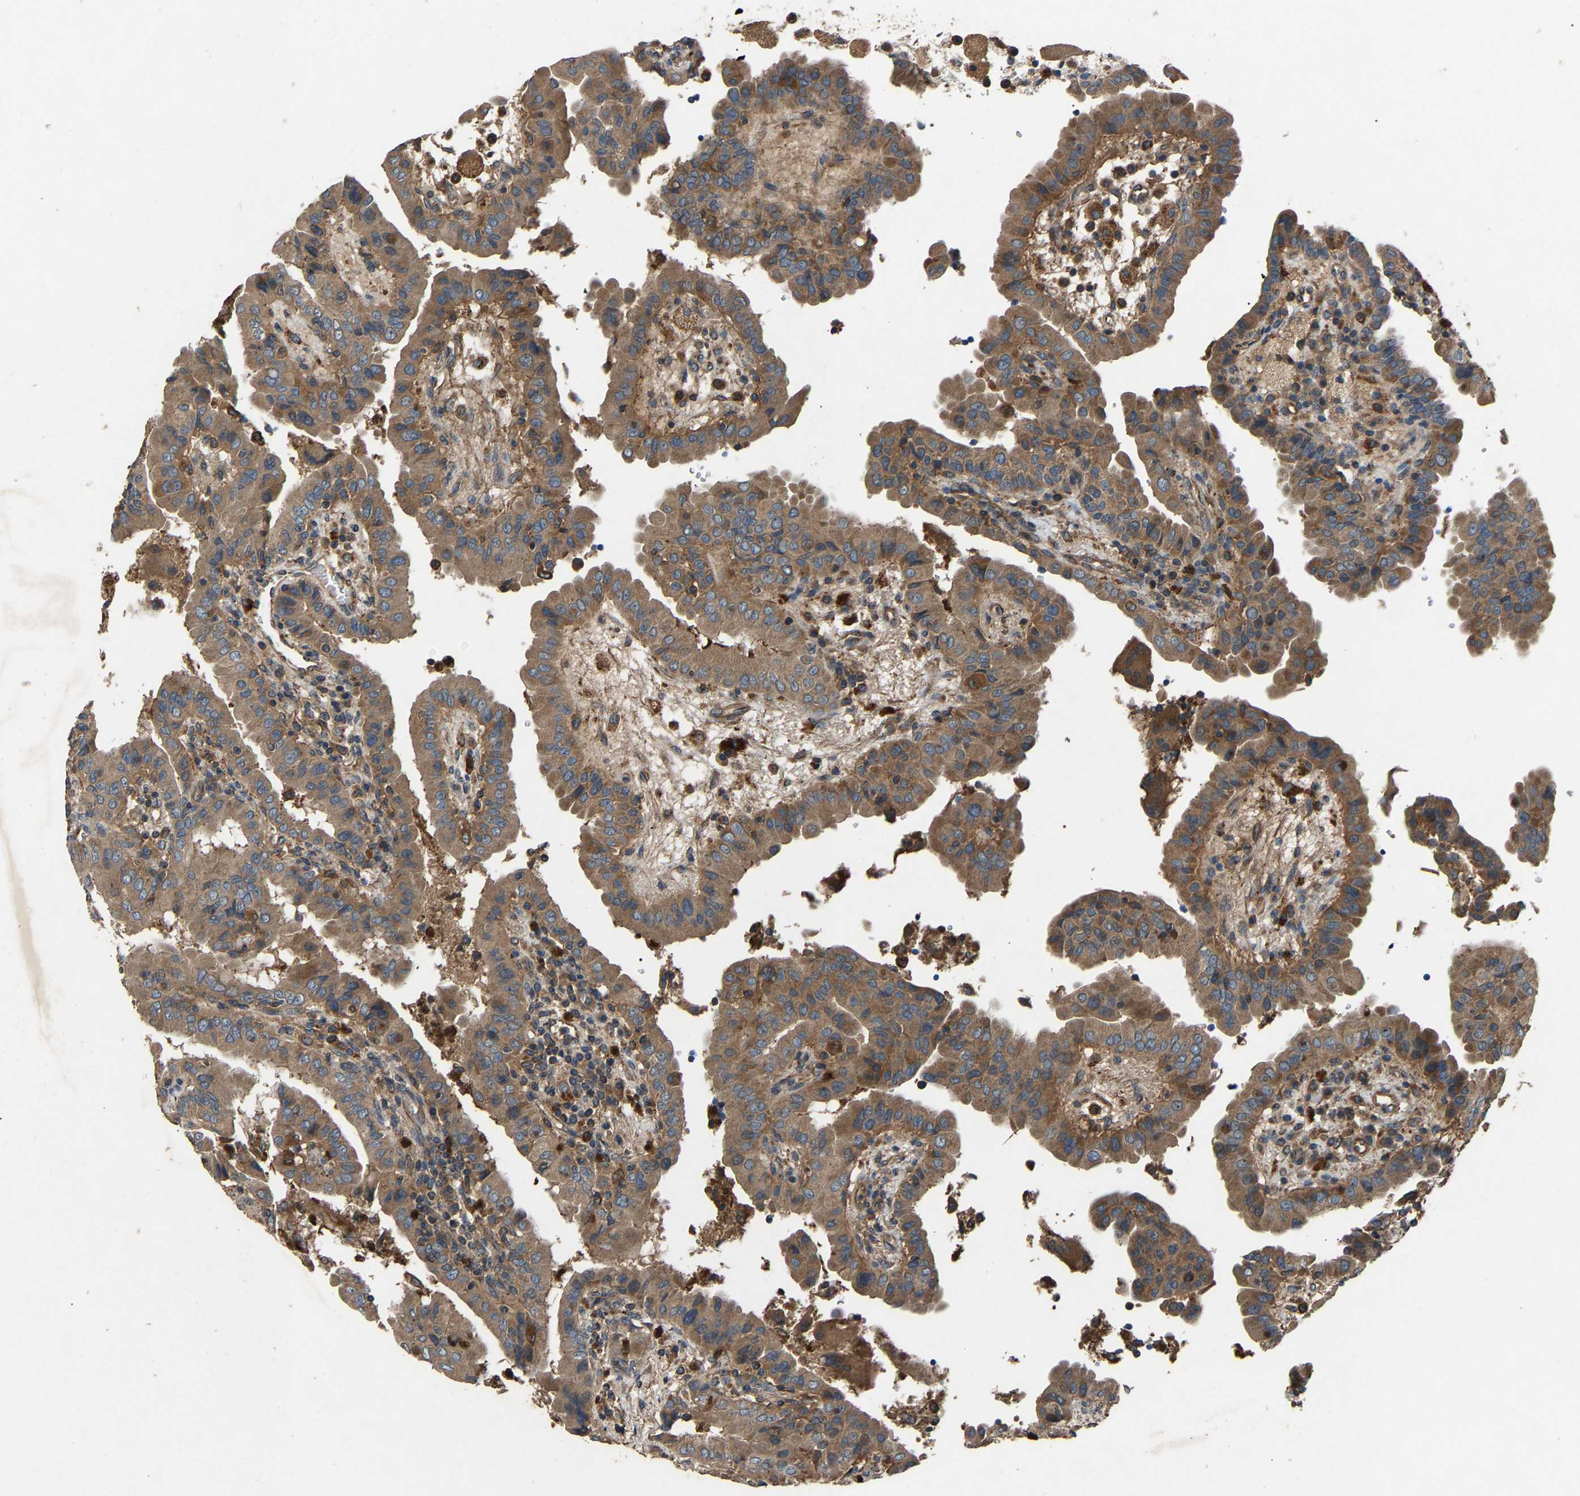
{"staining": {"intensity": "moderate", "quantity": ">75%", "location": "cytoplasmic/membranous"}, "tissue": "thyroid cancer", "cell_type": "Tumor cells", "image_type": "cancer", "snomed": [{"axis": "morphology", "description": "Papillary adenocarcinoma, NOS"}, {"axis": "topography", "description": "Thyroid gland"}], "caption": "Brown immunohistochemical staining in human thyroid papillary adenocarcinoma reveals moderate cytoplasmic/membranous staining in approximately >75% of tumor cells.", "gene": "PPID", "patient": {"sex": "male", "age": 33}}